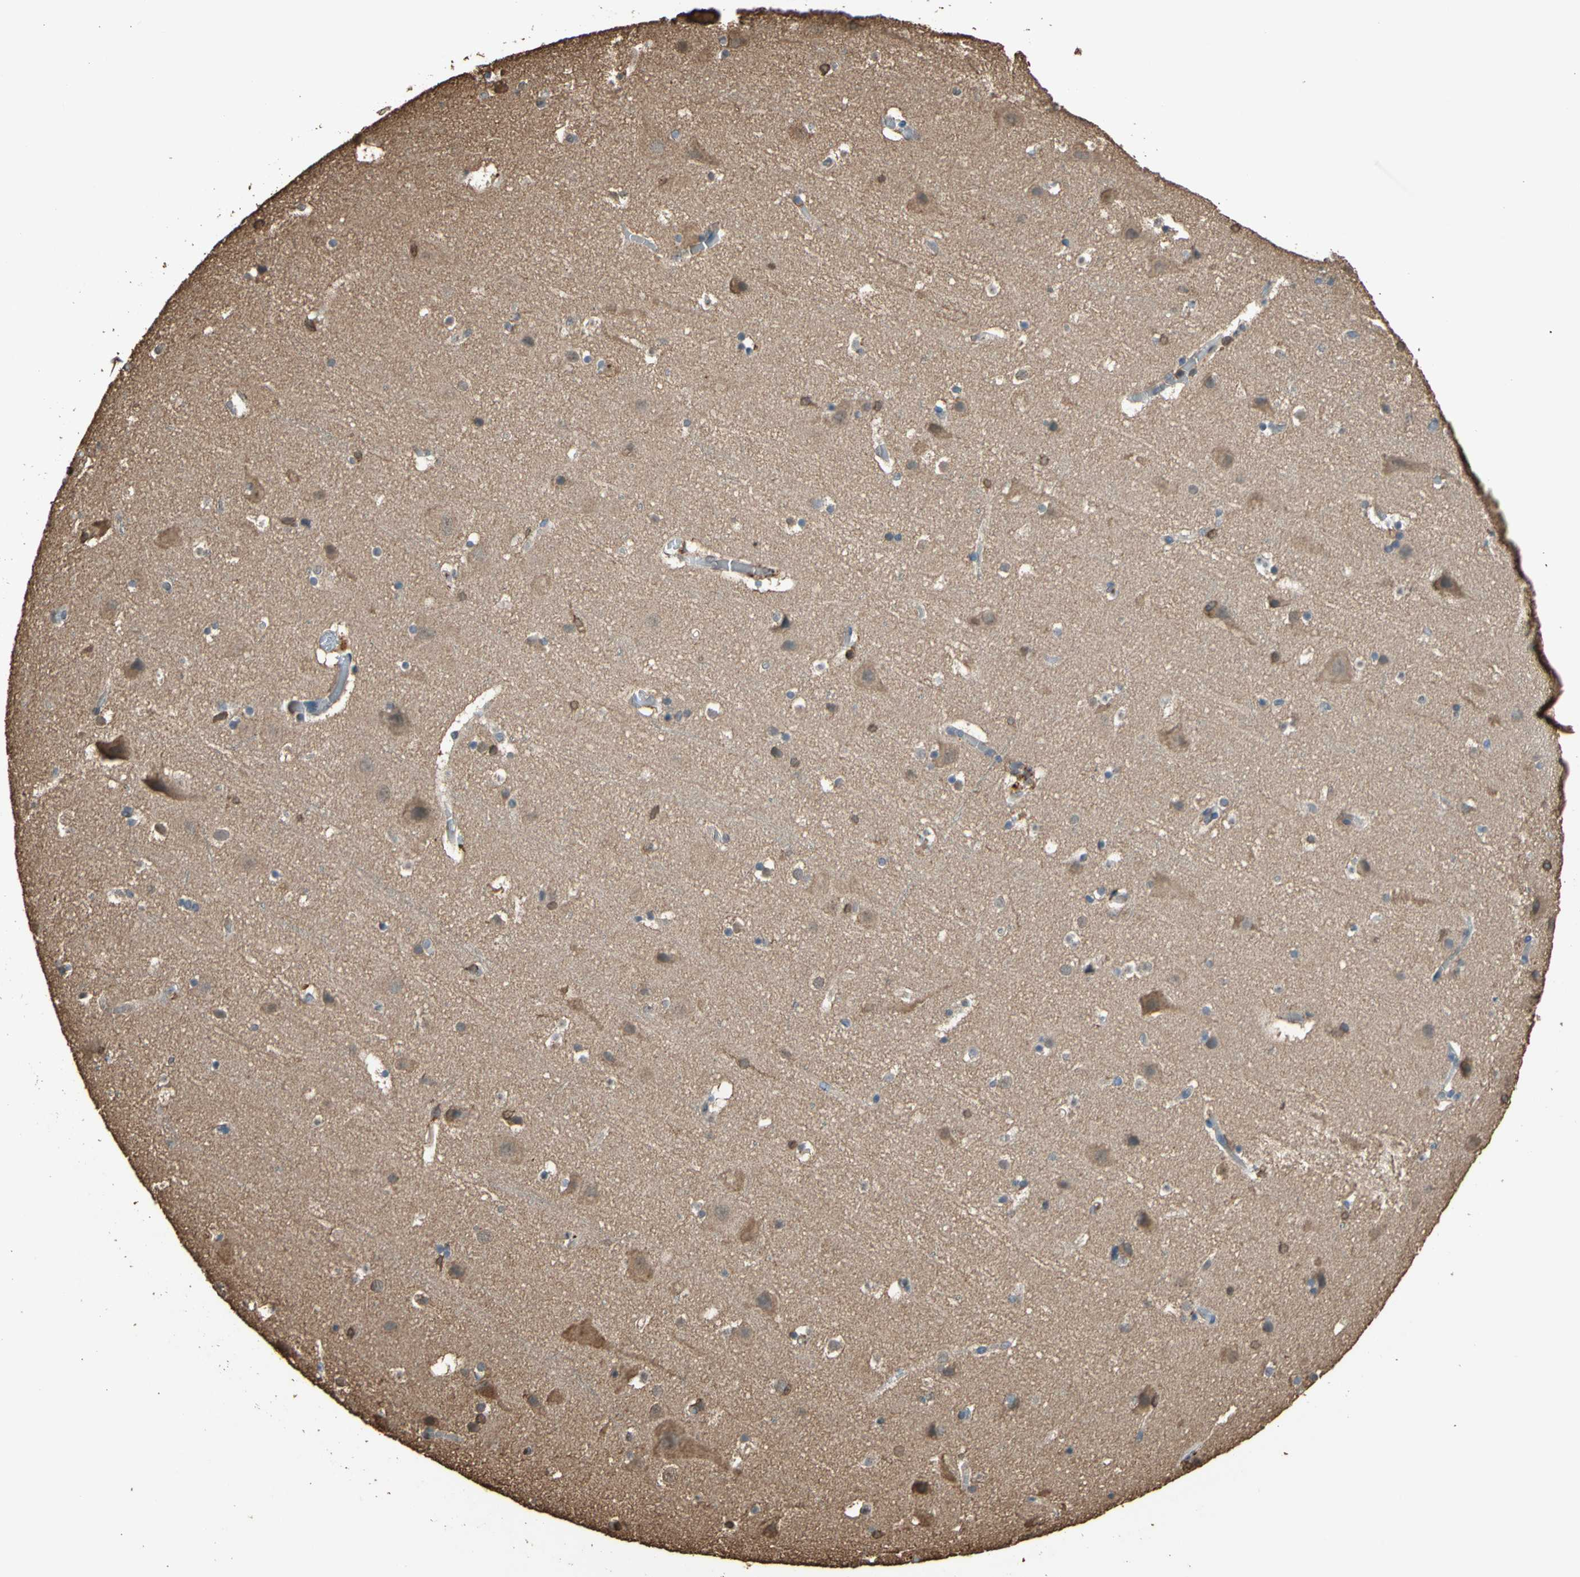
{"staining": {"intensity": "negative", "quantity": "none", "location": "none"}, "tissue": "cerebral cortex", "cell_type": "Endothelial cells", "image_type": "normal", "snomed": [{"axis": "morphology", "description": "Normal tissue, NOS"}, {"axis": "topography", "description": "Cerebral cortex"}], "caption": "IHC photomicrograph of unremarkable human cerebral cortex stained for a protein (brown), which displays no expression in endothelial cells. The staining was performed using DAB (3,3'-diaminobenzidine) to visualize the protein expression in brown, while the nuclei were stained in blue with hematoxylin (Magnification: 20x).", "gene": "TNFSF13B", "patient": {"sex": "male", "age": 45}}